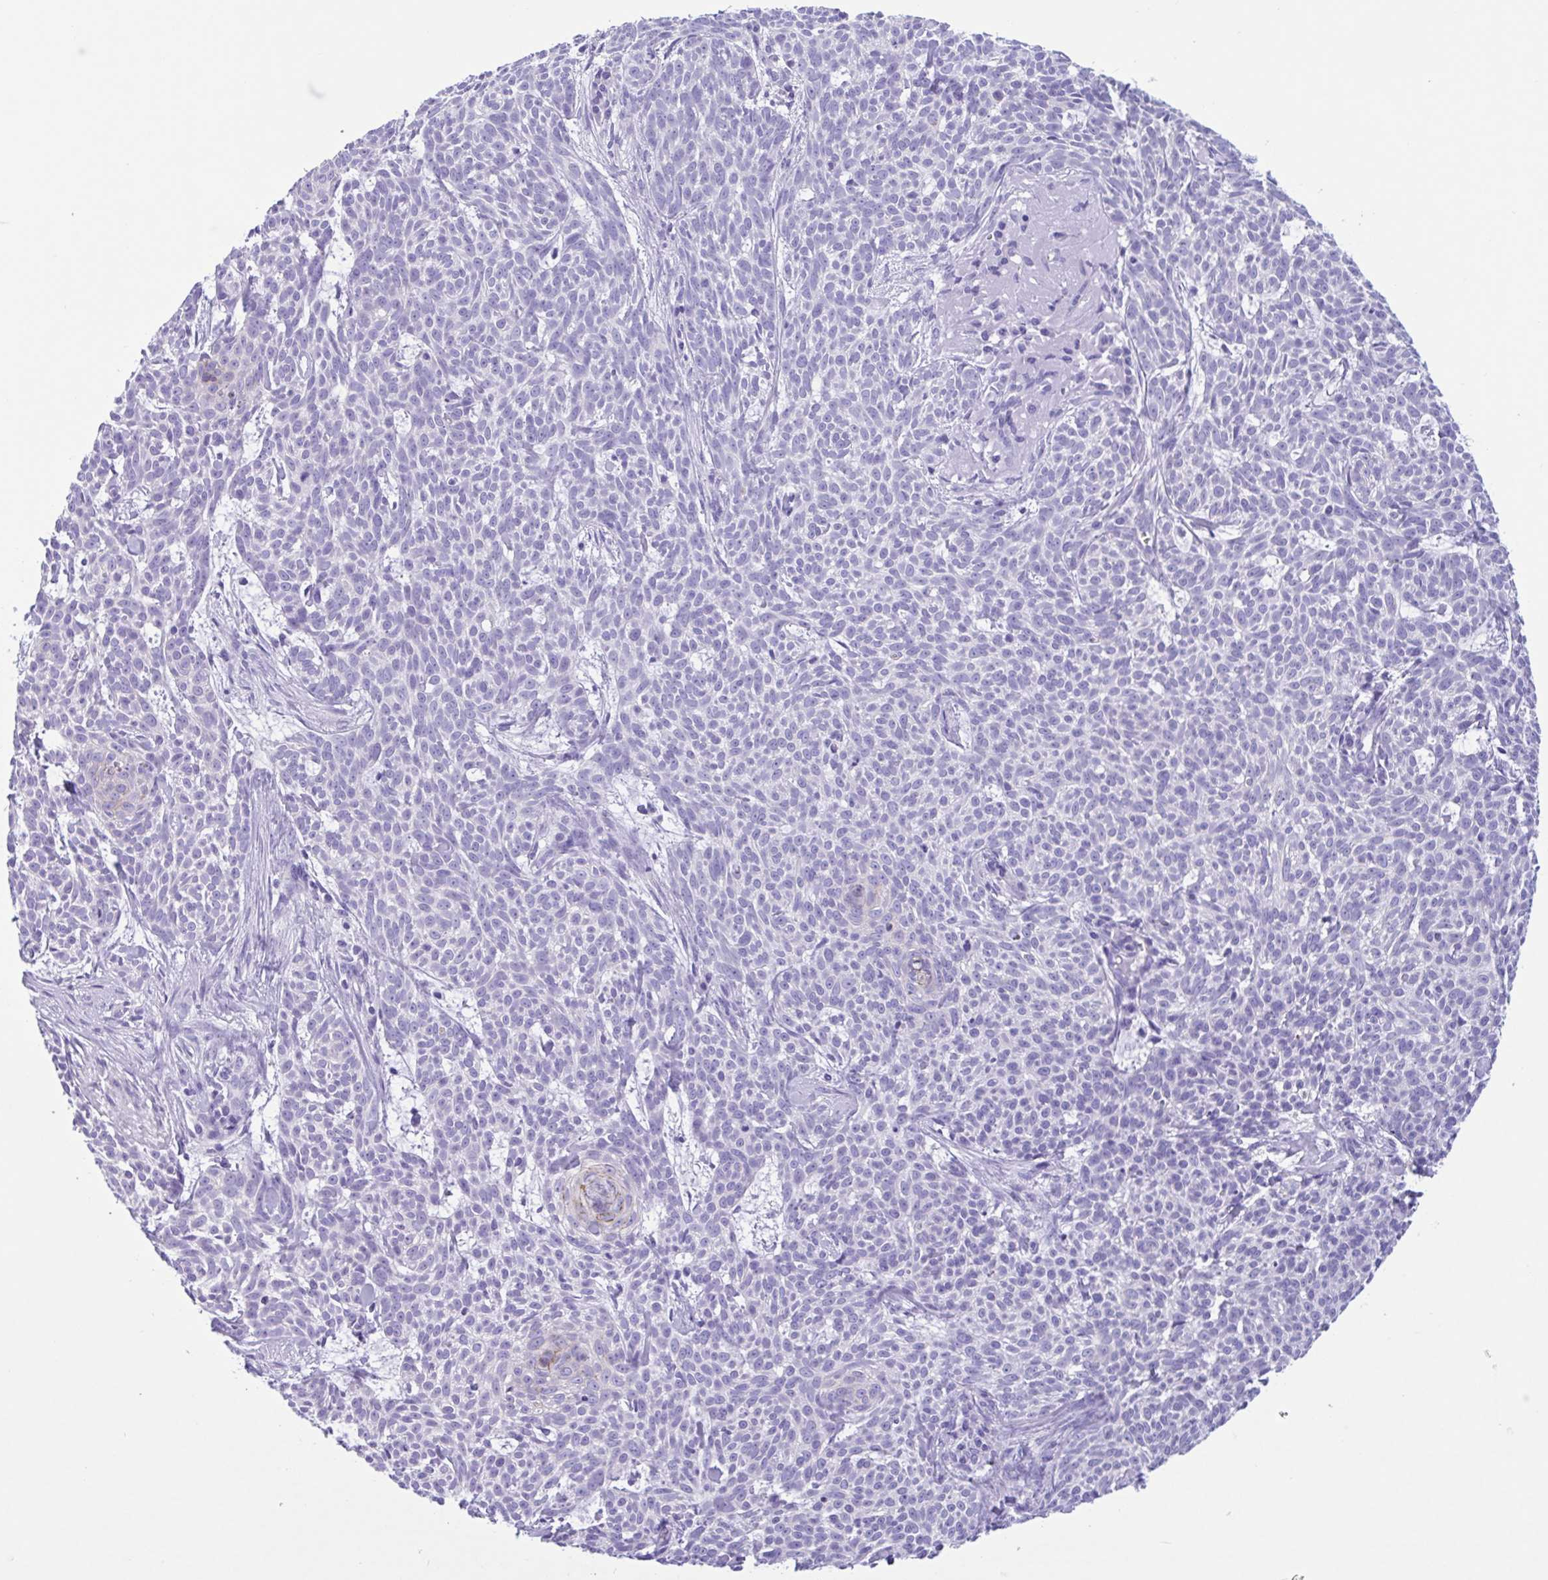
{"staining": {"intensity": "negative", "quantity": "none", "location": "none"}, "tissue": "skin cancer", "cell_type": "Tumor cells", "image_type": "cancer", "snomed": [{"axis": "morphology", "description": "Basal cell carcinoma"}, {"axis": "topography", "description": "Skin"}], "caption": "Immunohistochemistry of skin cancer (basal cell carcinoma) shows no expression in tumor cells.", "gene": "TMEM79", "patient": {"sex": "female", "age": 93}}